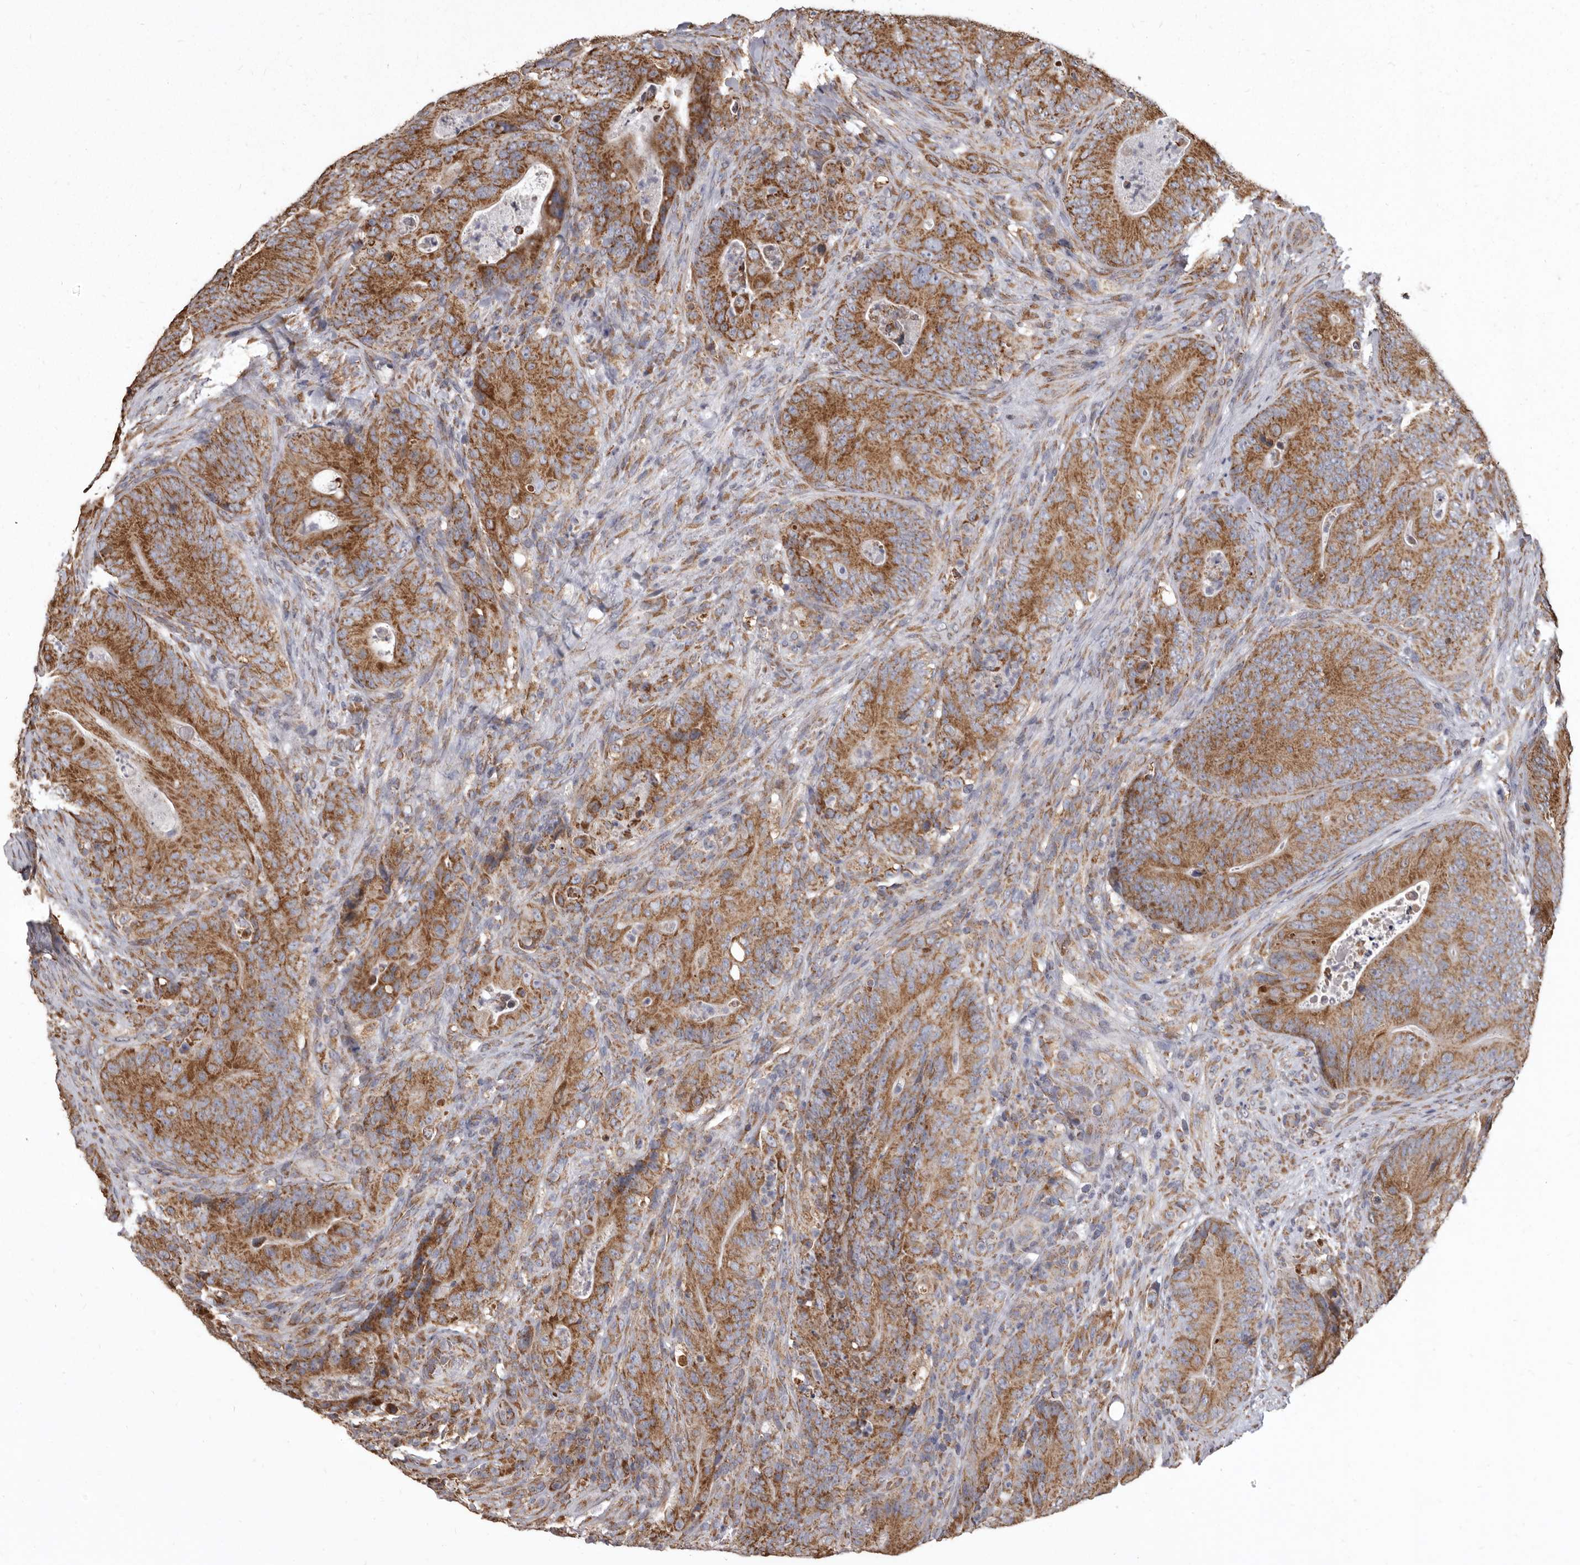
{"staining": {"intensity": "moderate", "quantity": ">75%", "location": "cytoplasmic/membranous"}, "tissue": "colorectal cancer", "cell_type": "Tumor cells", "image_type": "cancer", "snomed": [{"axis": "morphology", "description": "Normal tissue, NOS"}, {"axis": "topography", "description": "Colon"}], "caption": "IHC histopathology image of human colorectal cancer stained for a protein (brown), which displays medium levels of moderate cytoplasmic/membranous staining in approximately >75% of tumor cells.", "gene": "CDK5RAP3", "patient": {"sex": "female", "age": 82}}